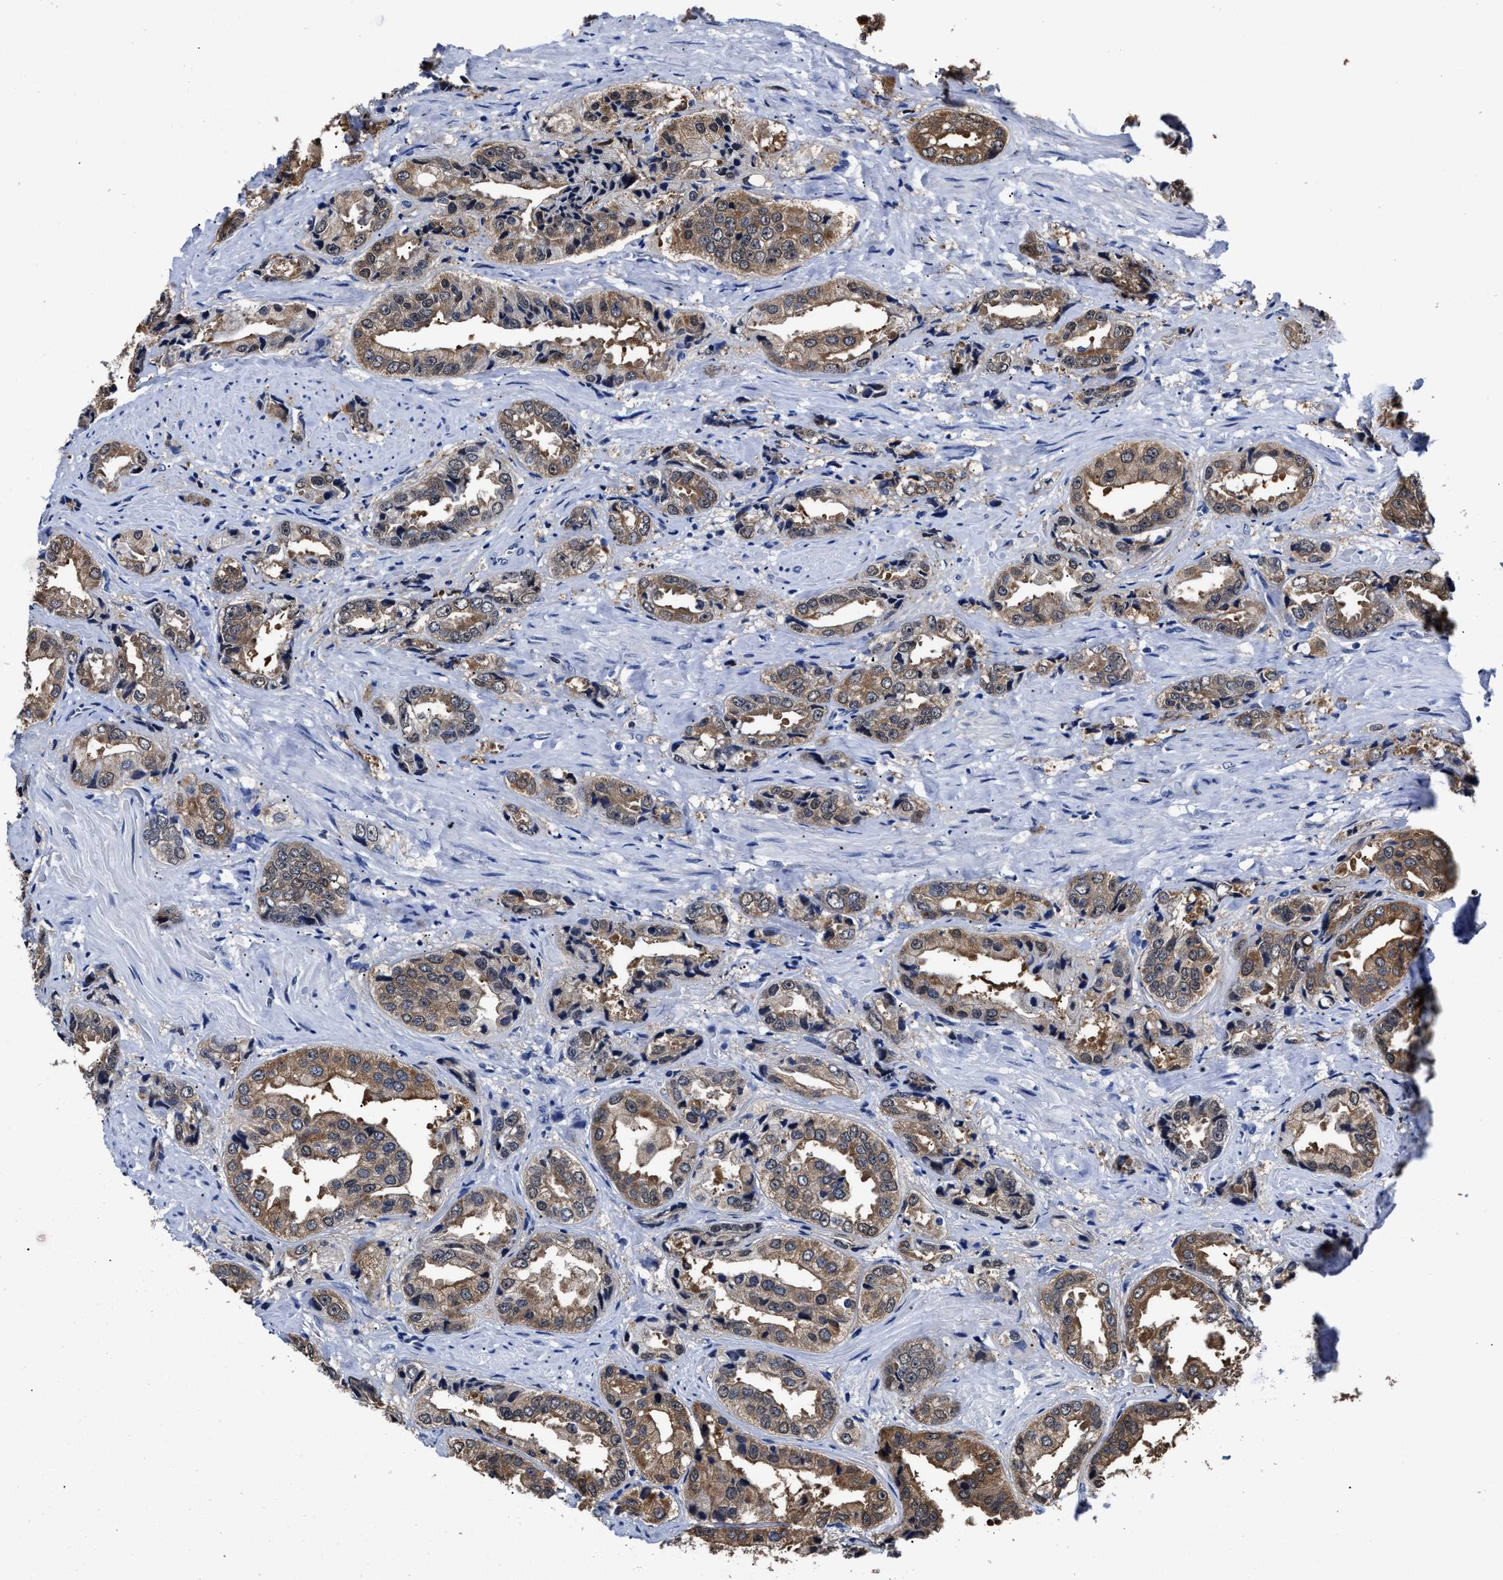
{"staining": {"intensity": "moderate", "quantity": ">75%", "location": "cytoplasmic/membranous"}, "tissue": "prostate cancer", "cell_type": "Tumor cells", "image_type": "cancer", "snomed": [{"axis": "morphology", "description": "Adenocarcinoma, High grade"}, {"axis": "topography", "description": "Prostate"}], "caption": "Tumor cells show medium levels of moderate cytoplasmic/membranous positivity in approximately >75% of cells in human prostate adenocarcinoma (high-grade).", "gene": "PRPF4B", "patient": {"sex": "male", "age": 61}}